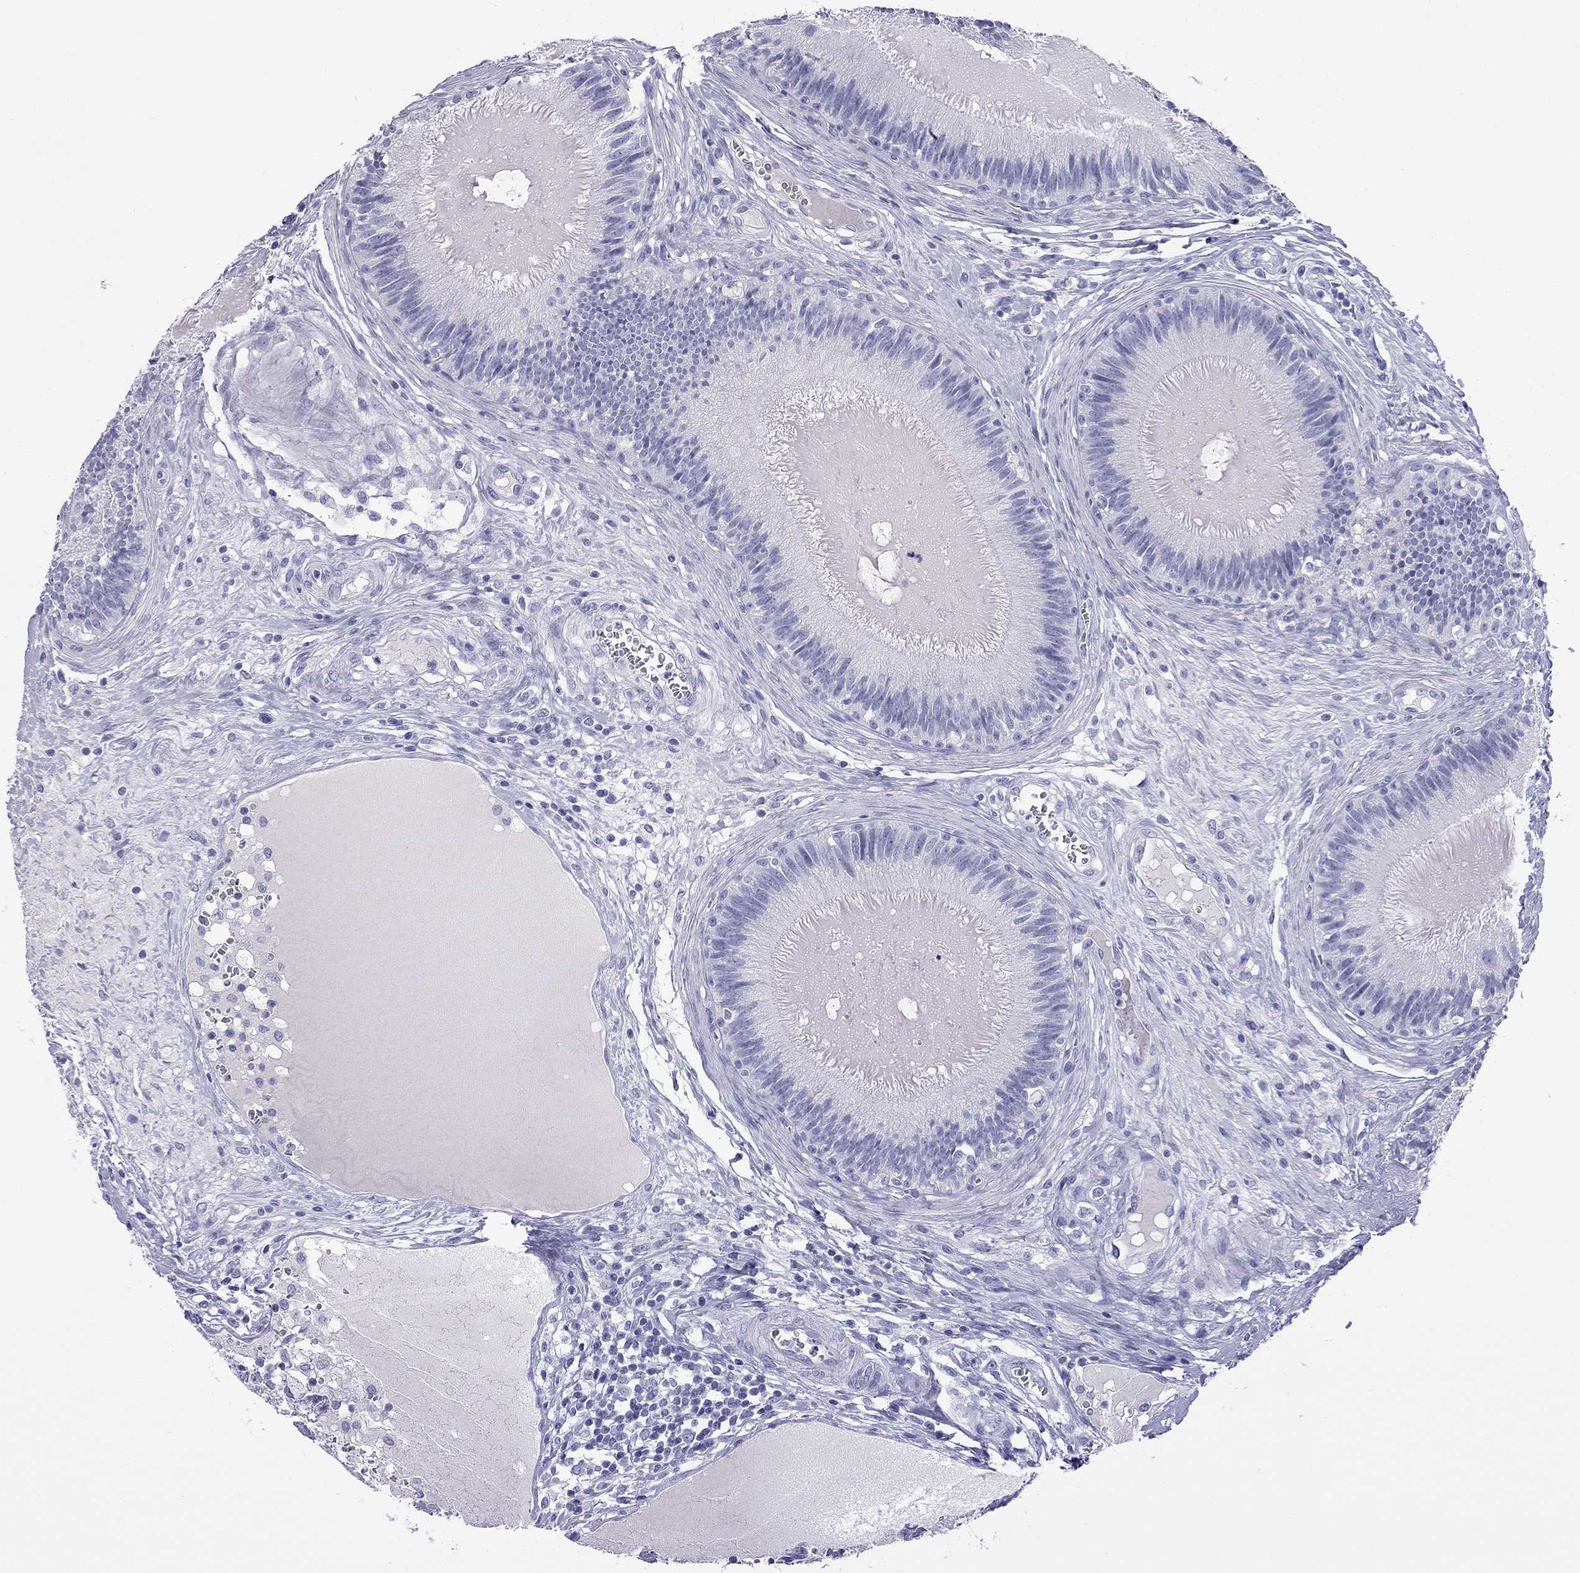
{"staining": {"intensity": "negative", "quantity": "none", "location": "none"}, "tissue": "epididymis", "cell_type": "Glandular cells", "image_type": "normal", "snomed": [{"axis": "morphology", "description": "Normal tissue, NOS"}, {"axis": "topography", "description": "Epididymis"}], "caption": "Human epididymis stained for a protein using IHC exhibits no expression in glandular cells.", "gene": "KLRG1", "patient": {"sex": "male", "age": 27}}